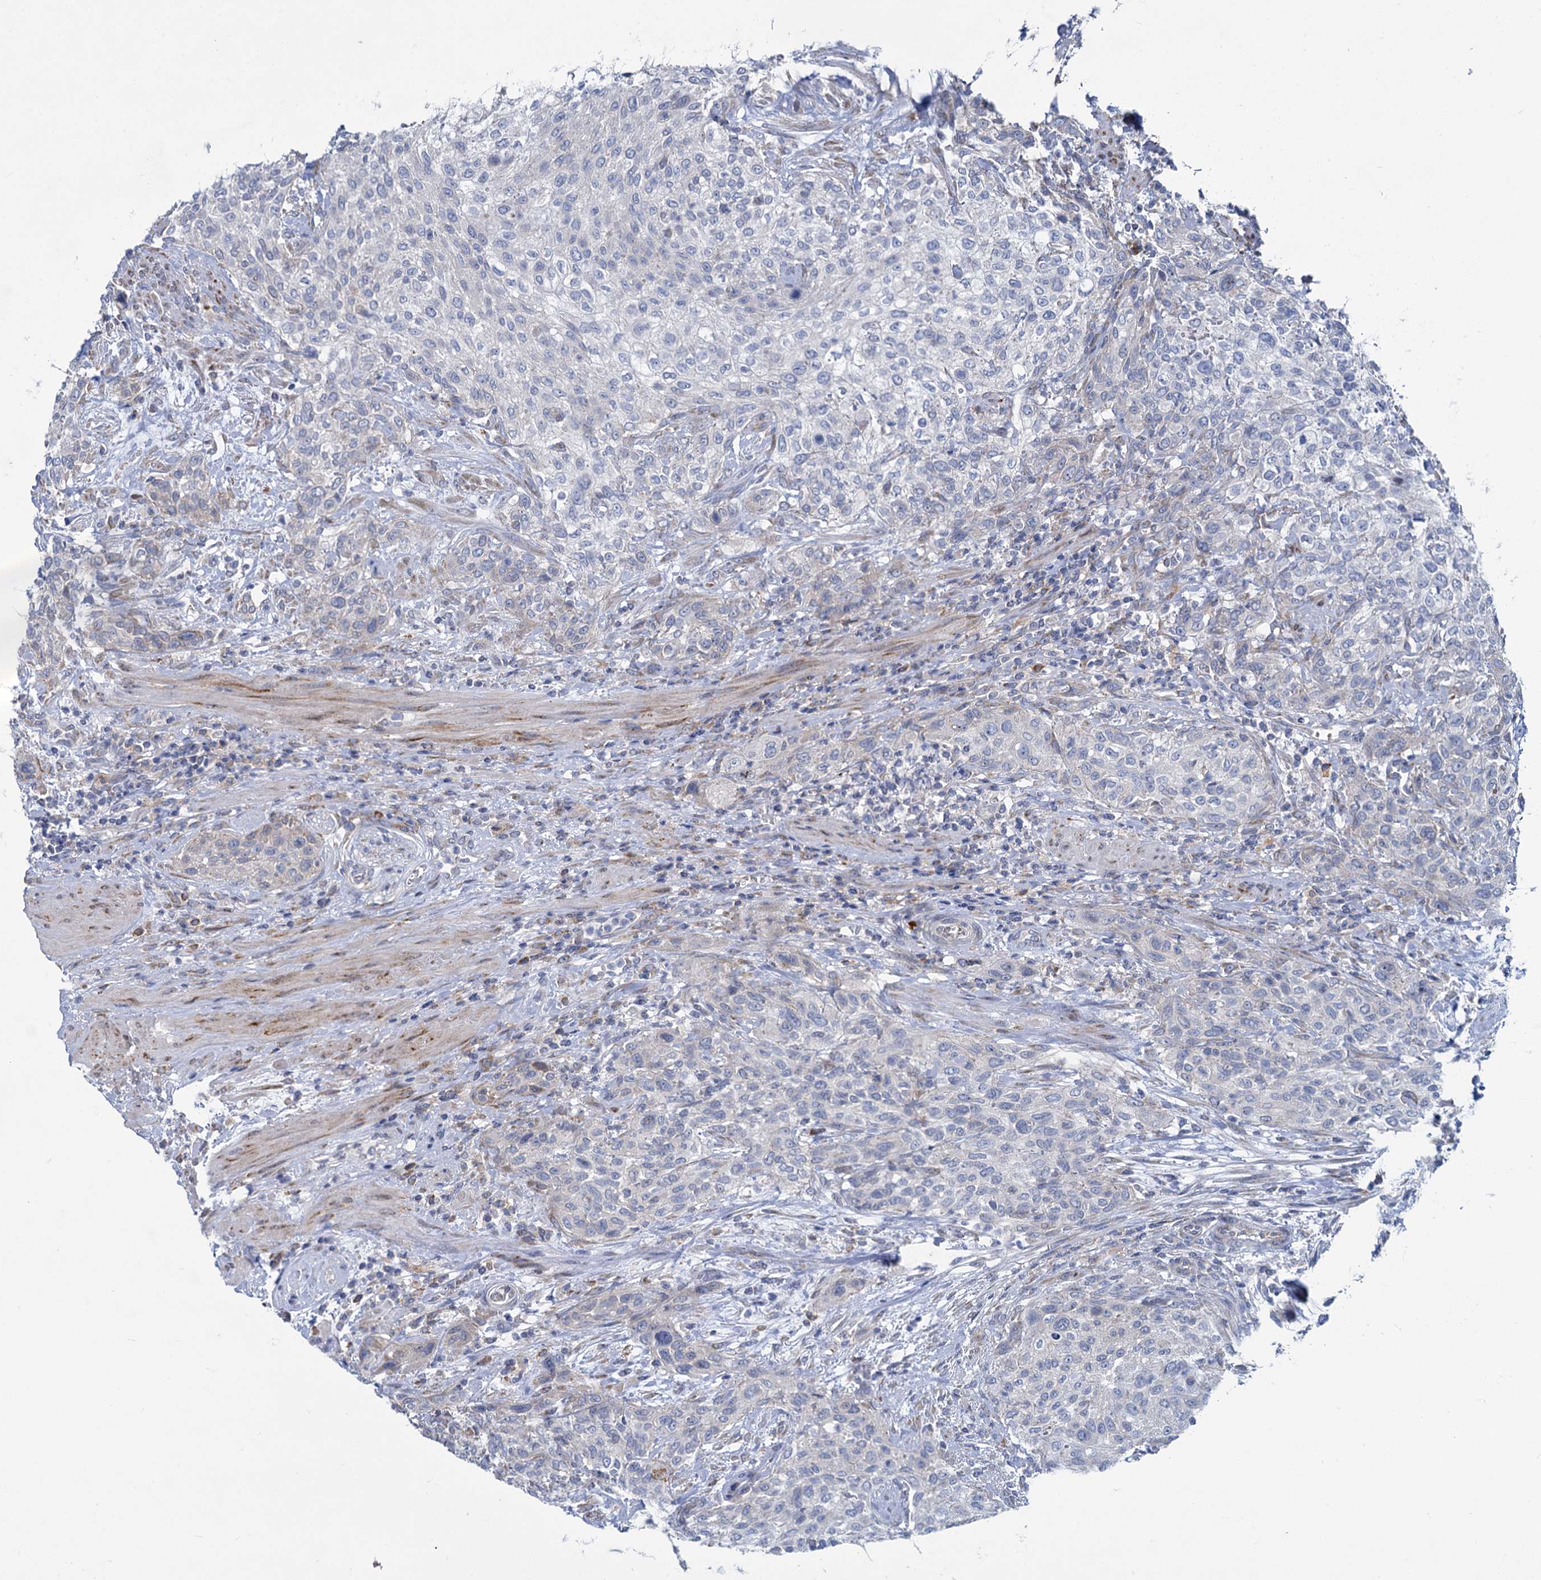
{"staining": {"intensity": "negative", "quantity": "none", "location": "none"}, "tissue": "urothelial cancer", "cell_type": "Tumor cells", "image_type": "cancer", "snomed": [{"axis": "morphology", "description": "Normal tissue, NOS"}, {"axis": "morphology", "description": "Urothelial carcinoma, NOS"}, {"axis": "topography", "description": "Urinary bladder"}, {"axis": "topography", "description": "Peripheral nerve tissue"}], "caption": "Tumor cells show no significant positivity in urothelial cancer.", "gene": "PRSS35", "patient": {"sex": "male", "age": 35}}